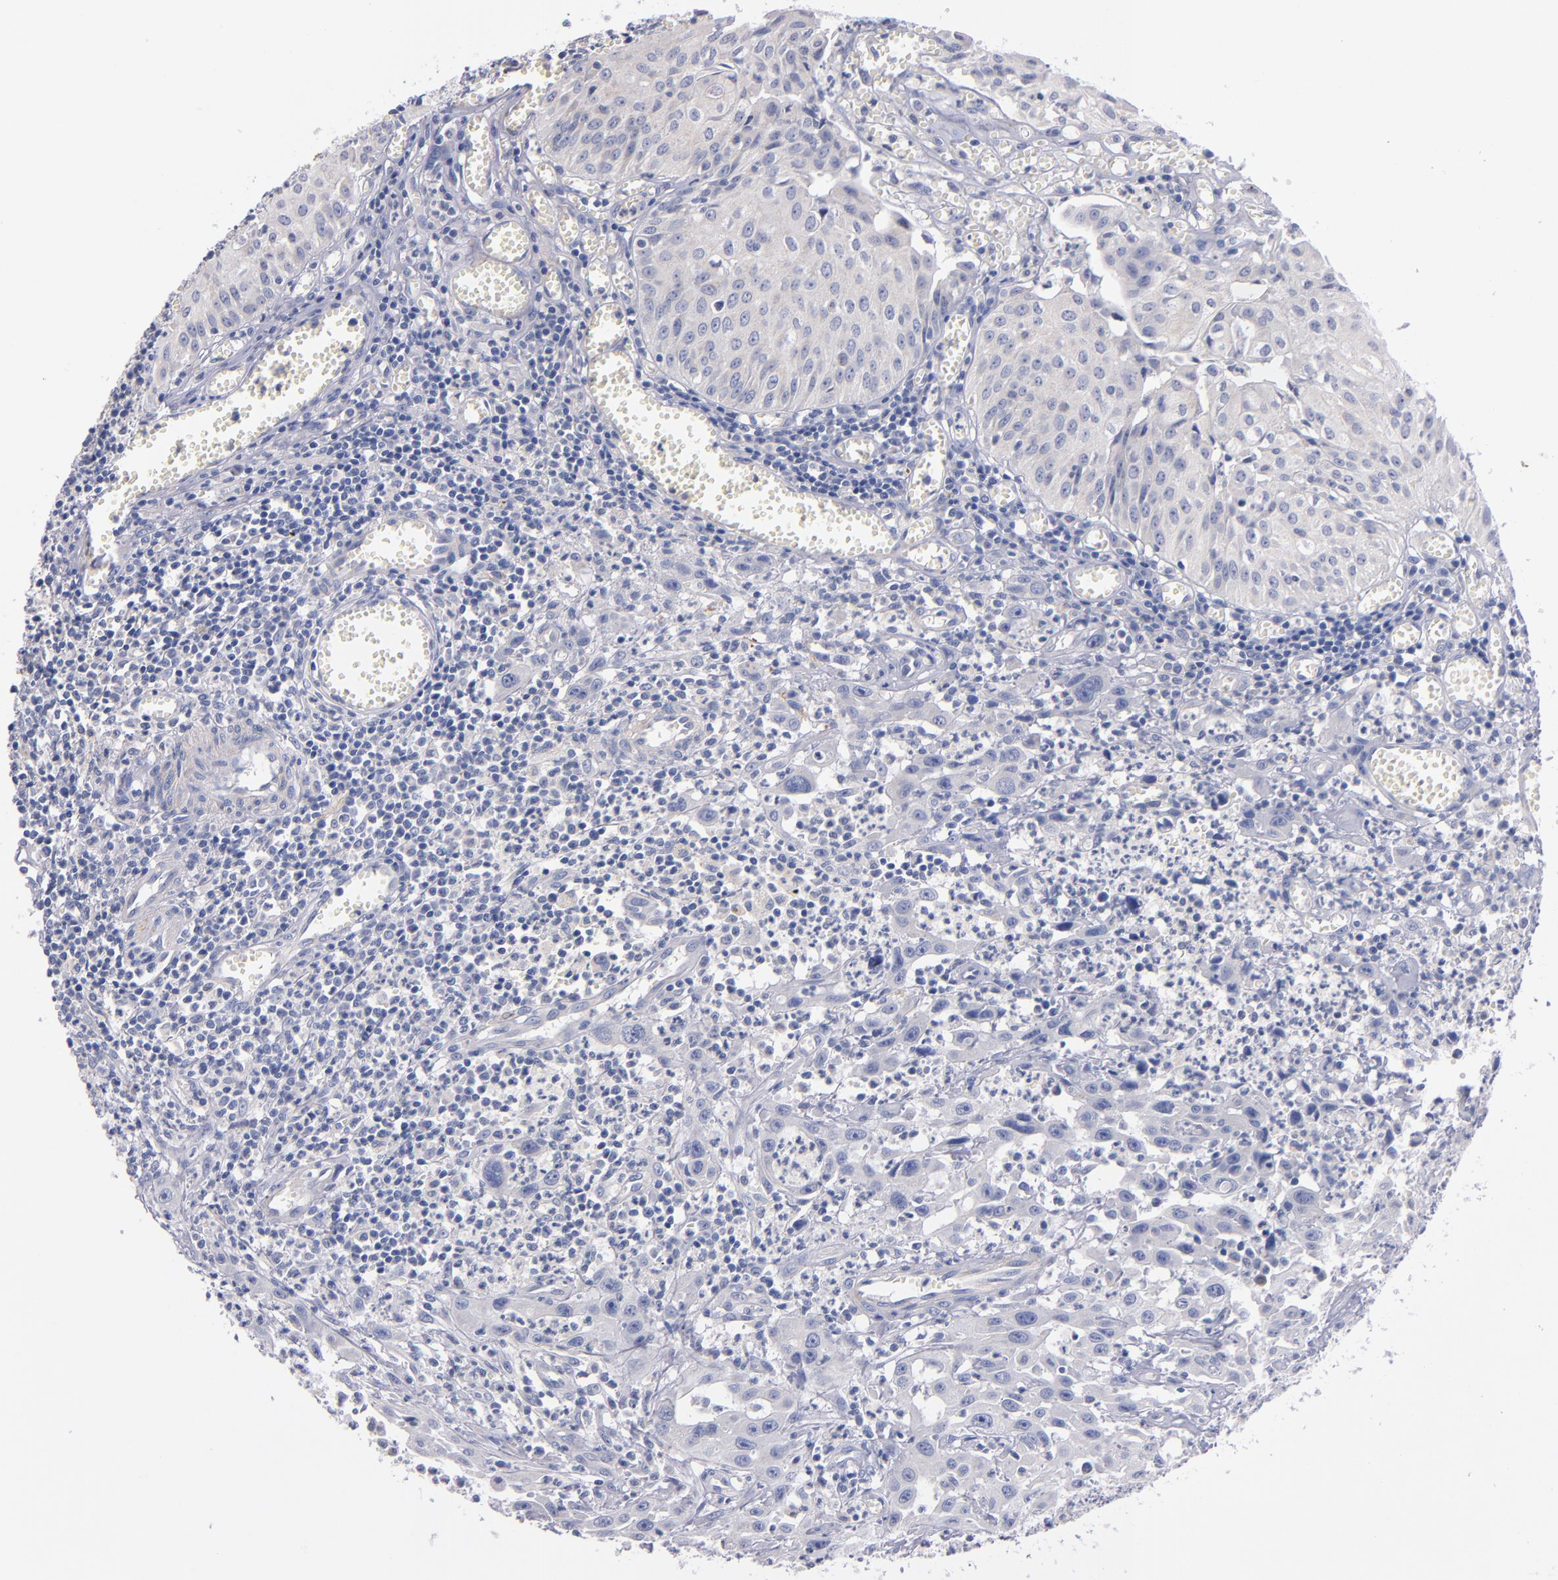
{"staining": {"intensity": "negative", "quantity": "none", "location": "none"}, "tissue": "urothelial cancer", "cell_type": "Tumor cells", "image_type": "cancer", "snomed": [{"axis": "morphology", "description": "Urothelial carcinoma, High grade"}, {"axis": "topography", "description": "Urinary bladder"}], "caption": "This is an immunohistochemistry photomicrograph of urothelial cancer. There is no positivity in tumor cells.", "gene": "CNTNAP2", "patient": {"sex": "male", "age": 66}}